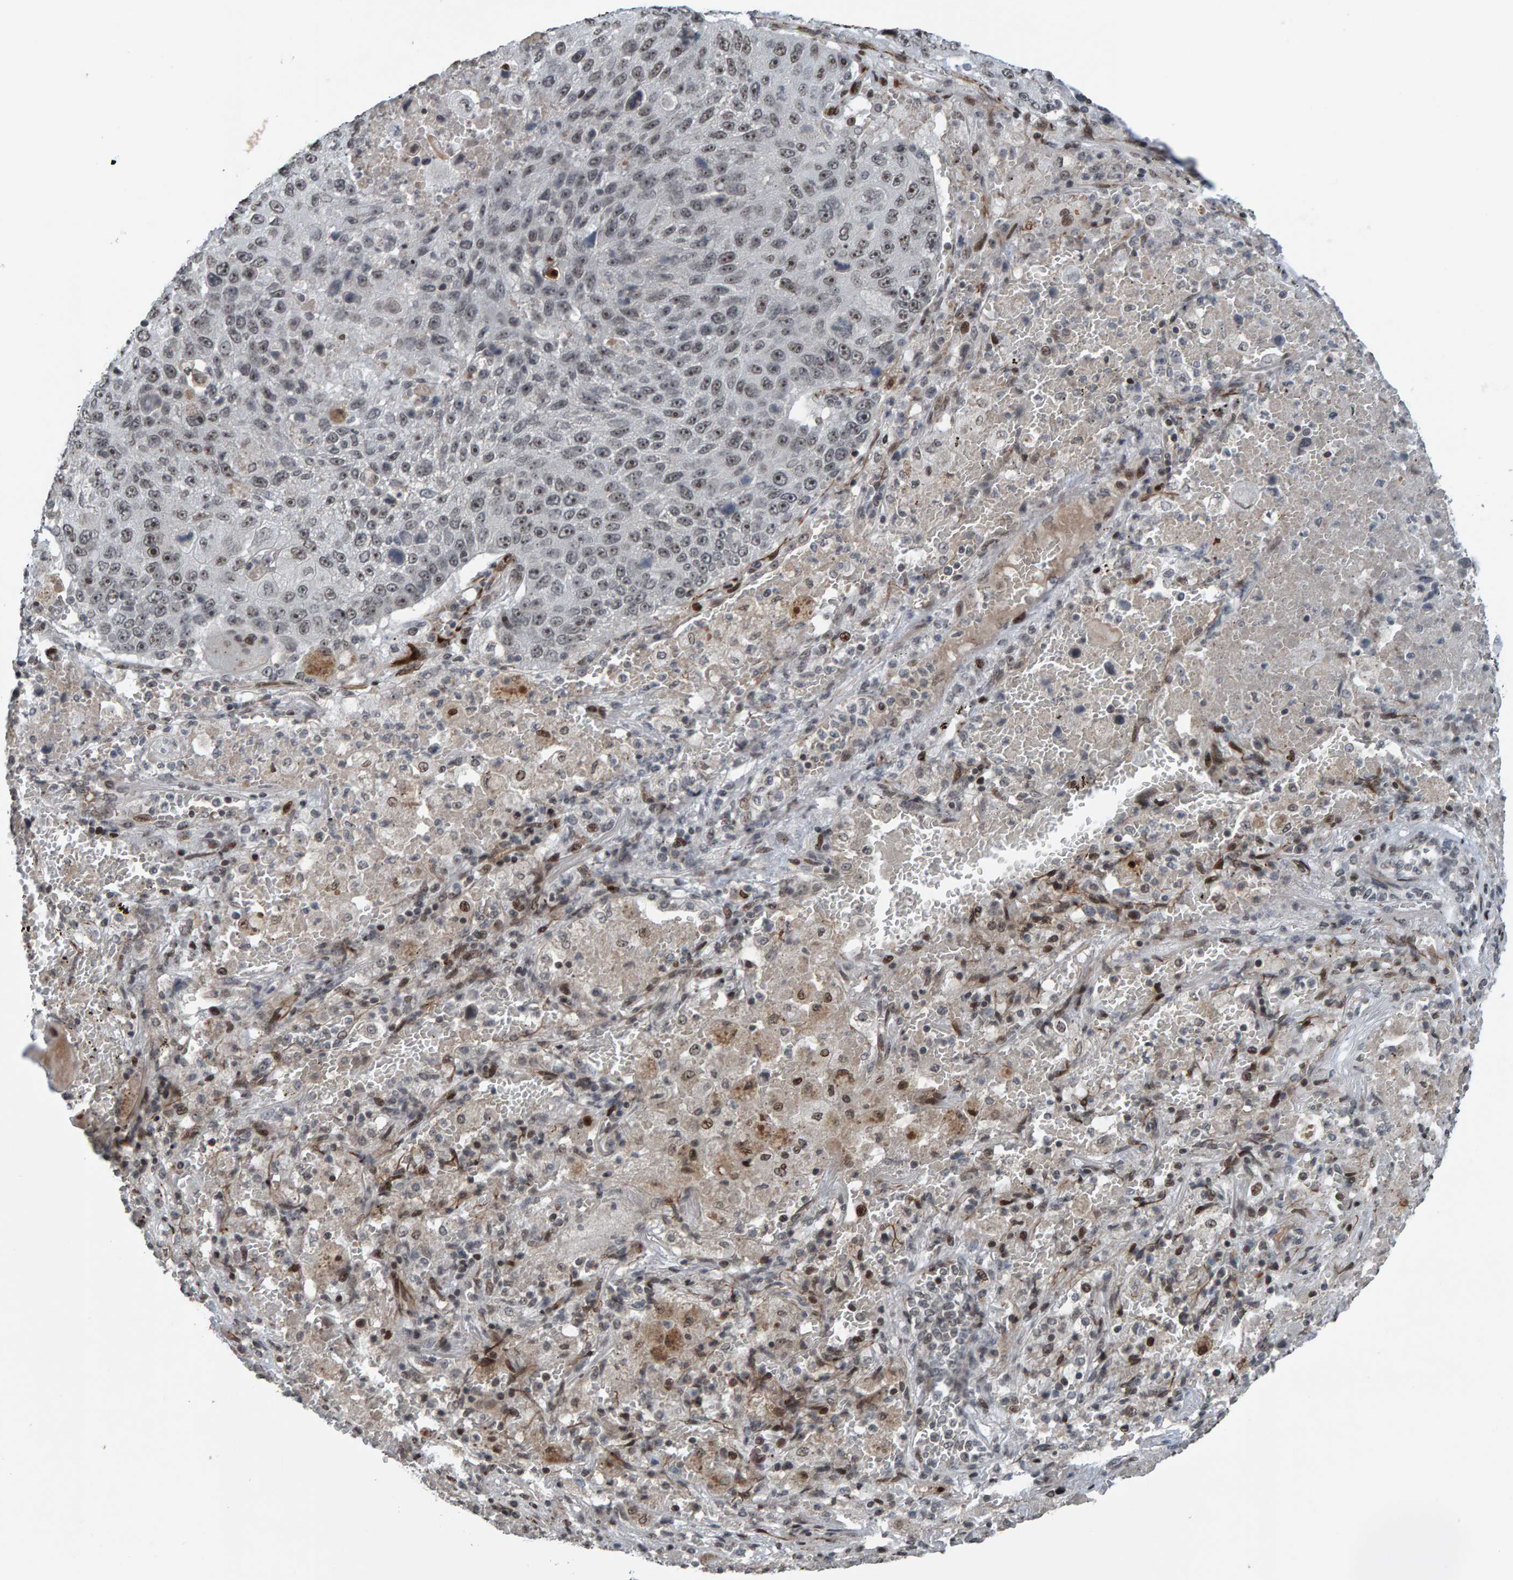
{"staining": {"intensity": "weak", "quantity": ">75%", "location": "nuclear"}, "tissue": "lung cancer", "cell_type": "Tumor cells", "image_type": "cancer", "snomed": [{"axis": "morphology", "description": "Squamous cell carcinoma, NOS"}, {"axis": "topography", "description": "Lung"}], "caption": "Squamous cell carcinoma (lung) stained with a brown dye displays weak nuclear positive positivity in approximately >75% of tumor cells.", "gene": "ZNF366", "patient": {"sex": "male", "age": 61}}